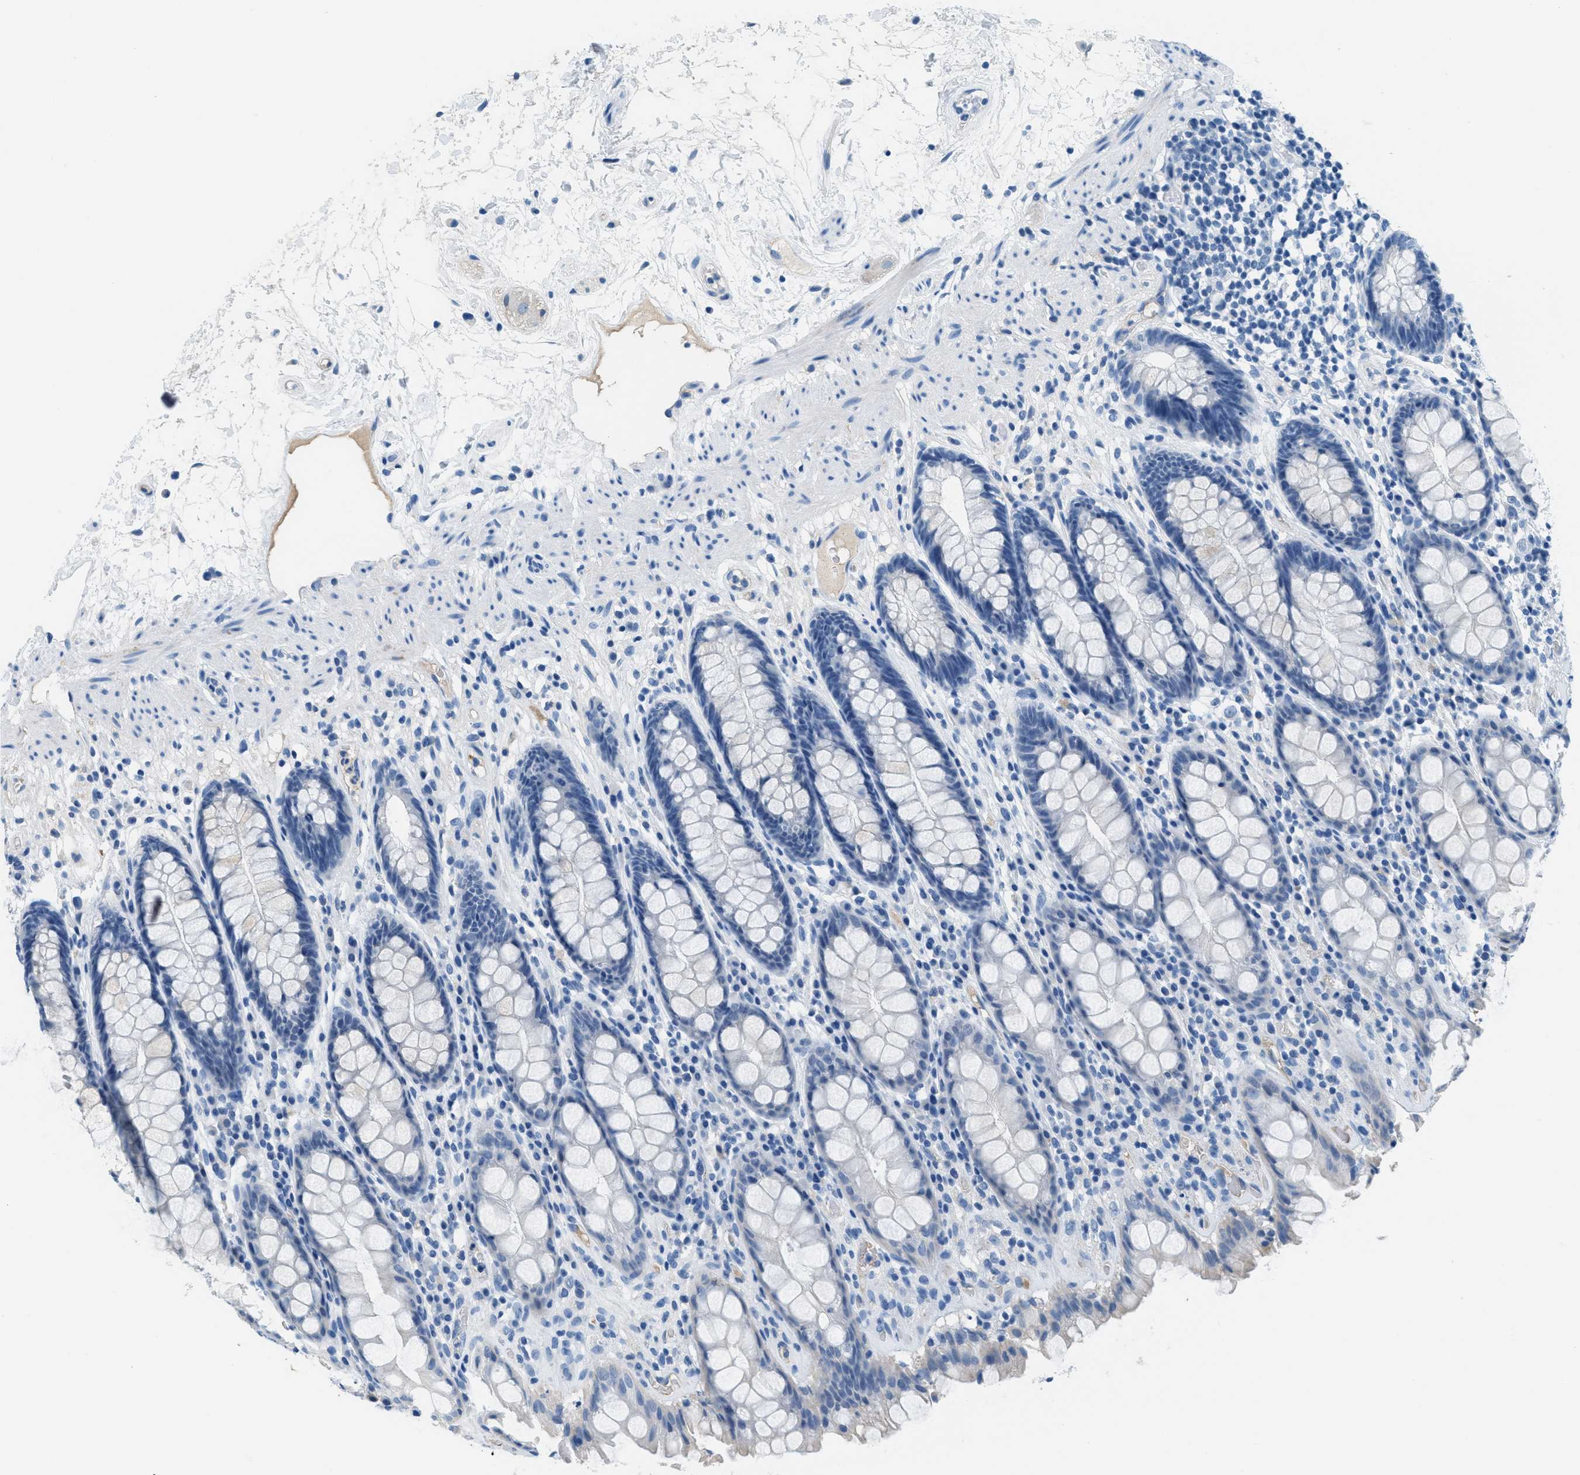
{"staining": {"intensity": "negative", "quantity": "none", "location": "none"}, "tissue": "rectum", "cell_type": "Glandular cells", "image_type": "normal", "snomed": [{"axis": "morphology", "description": "Normal tissue, NOS"}, {"axis": "topography", "description": "Rectum"}], "caption": "There is no significant staining in glandular cells of rectum. Brightfield microscopy of immunohistochemistry stained with DAB (brown) and hematoxylin (blue), captured at high magnification.", "gene": "MGARP", "patient": {"sex": "male", "age": 64}}